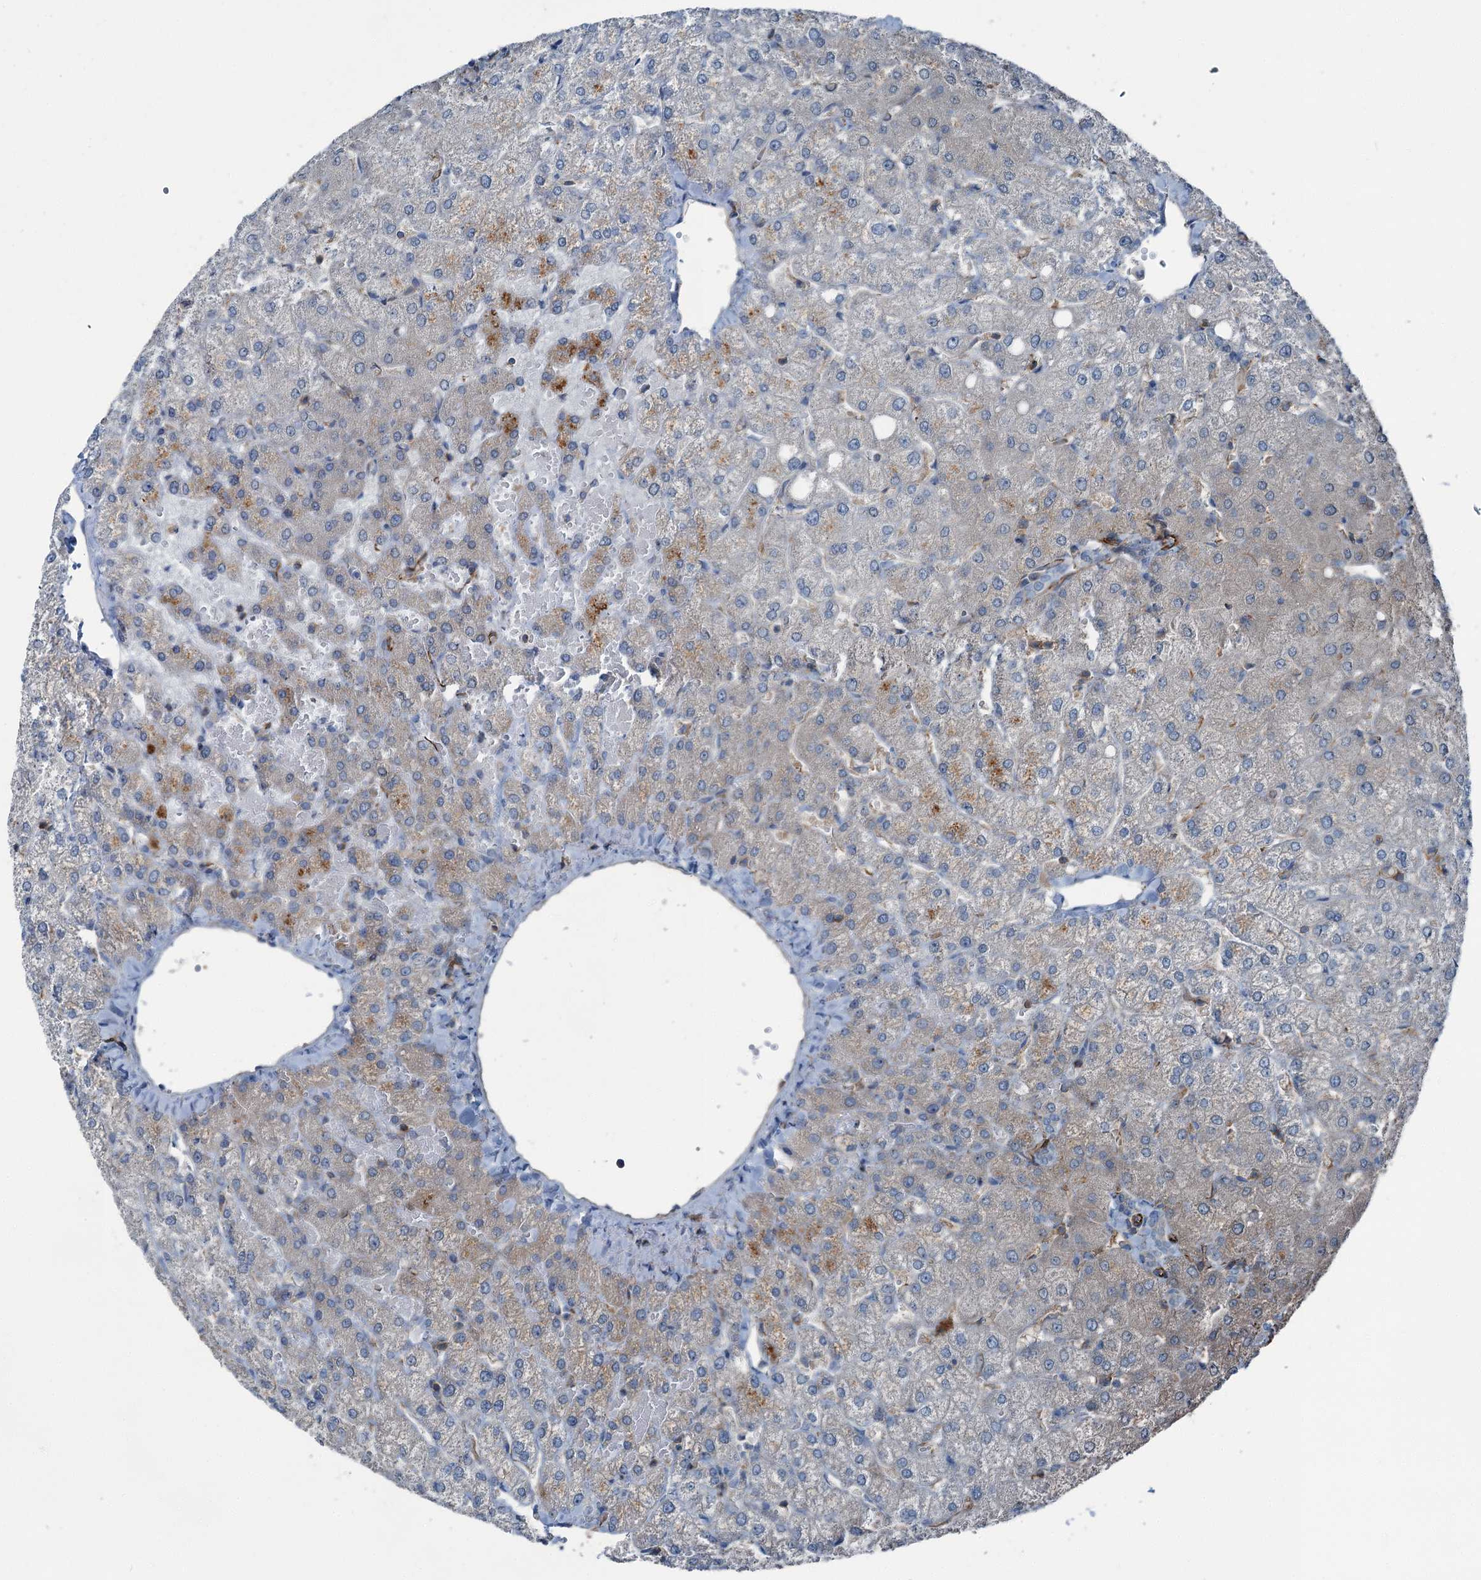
{"staining": {"intensity": "negative", "quantity": "none", "location": "none"}, "tissue": "liver", "cell_type": "Cholangiocytes", "image_type": "normal", "snomed": [{"axis": "morphology", "description": "Normal tissue, NOS"}, {"axis": "topography", "description": "Liver"}], "caption": "Immunohistochemistry (IHC) of unremarkable liver shows no expression in cholangiocytes. (IHC, brightfield microscopy, high magnification).", "gene": "AXL", "patient": {"sex": "female", "age": 54}}